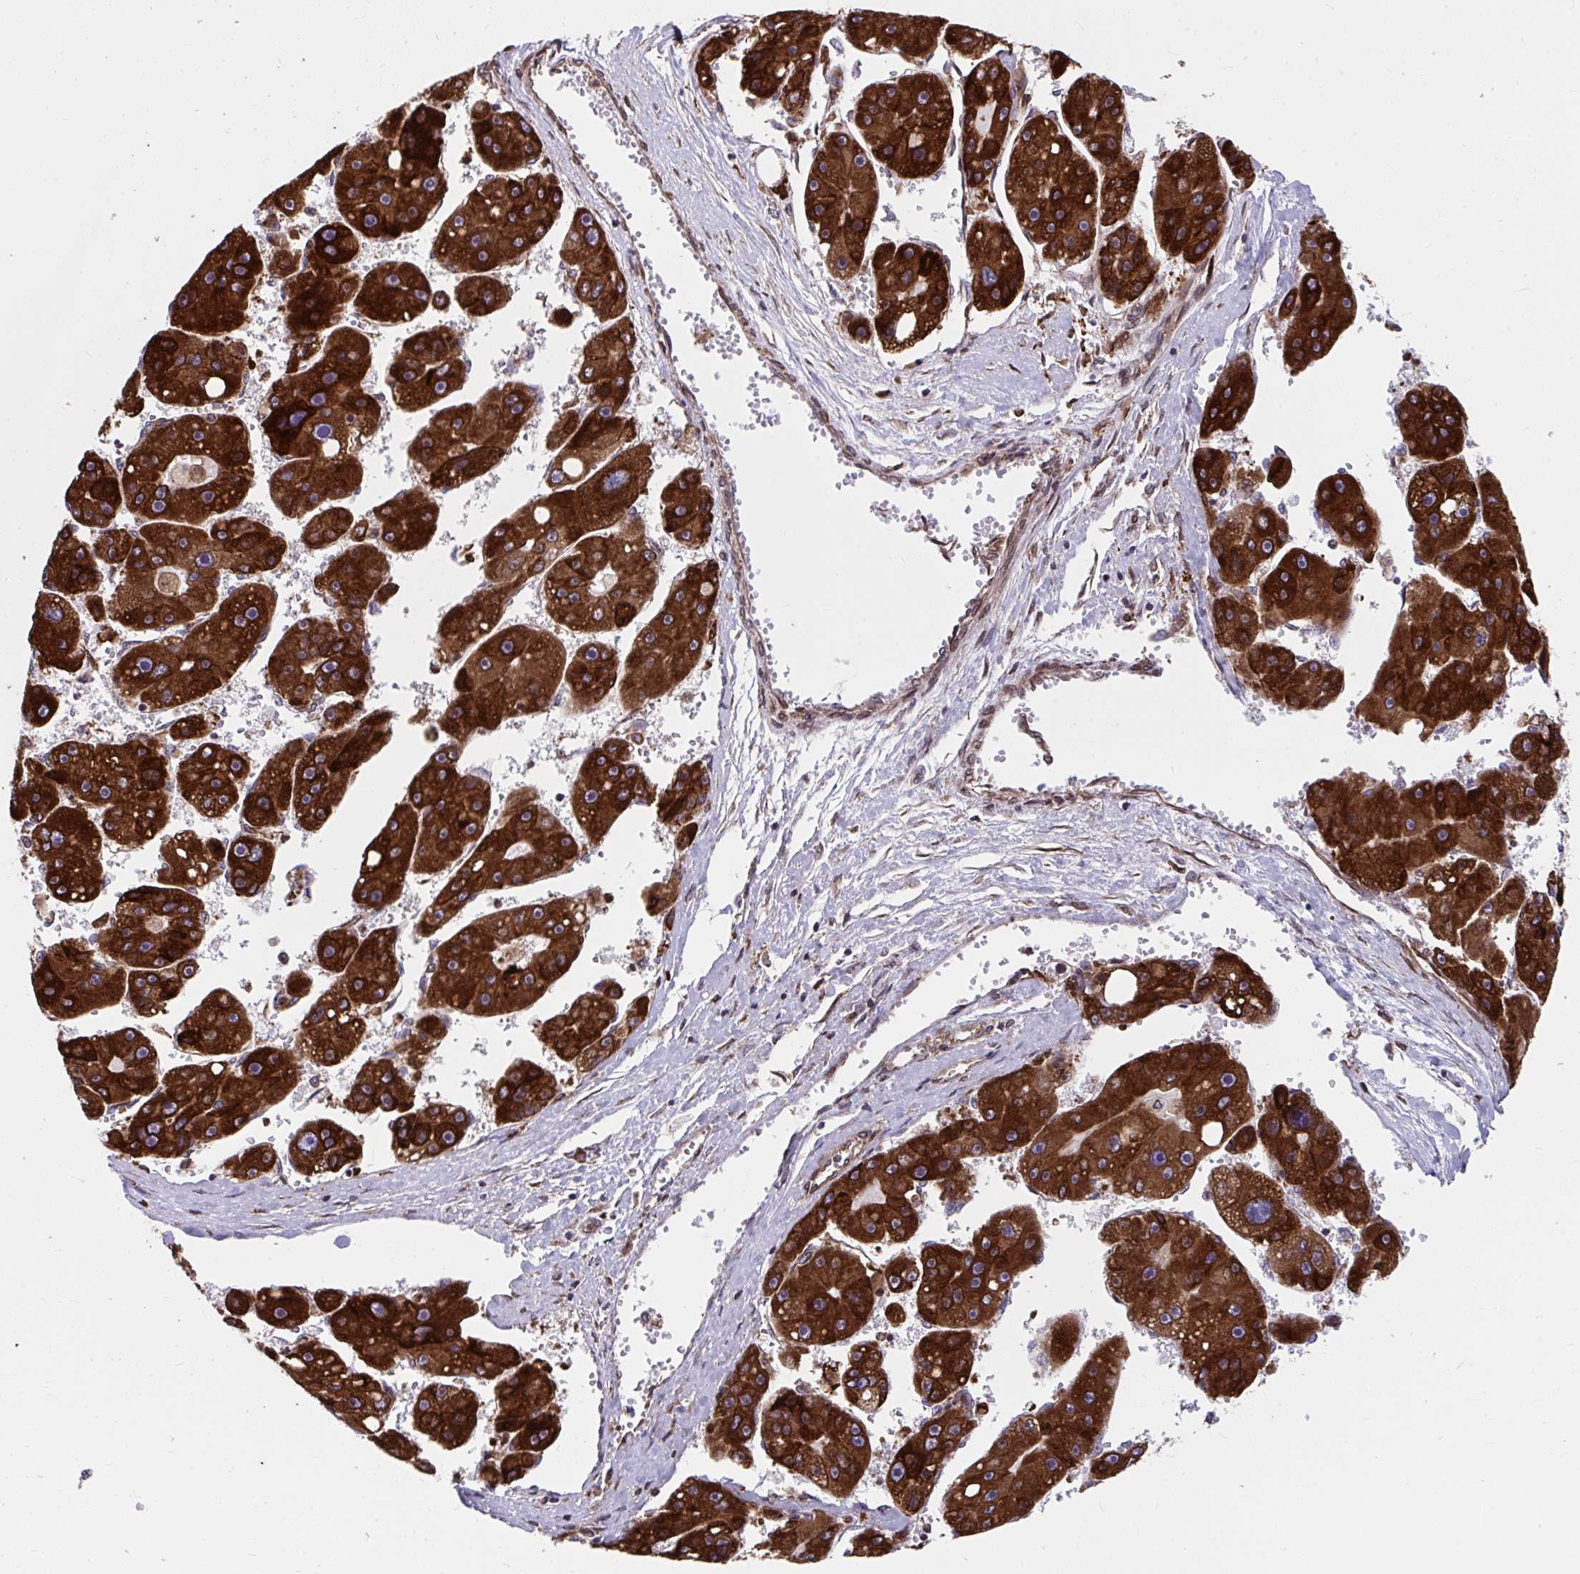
{"staining": {"intensity": "strong", "quantity": ">75%", "location": "cytoplasmic/membranous"}, "tissue": "liver cancer", "cell_type": "Tumor cells", "image_type": "cancer", "snomed": [{"axis": "morphology", "description": "Carcinoma, Hepatocellular, NOS"}, {"axis": "topography", "description": "Liver"}], "caption": "Protein staining of liver cancer tissue shows strong cytoplasmic/membranous expression in about >75% of tumor cells. (DAB (3,3'-diaminobenzidine) IHC with brightfield microscopy, high magnification).", "gene": "STIM2", "patient": {"sex": "female", "age": 61}}